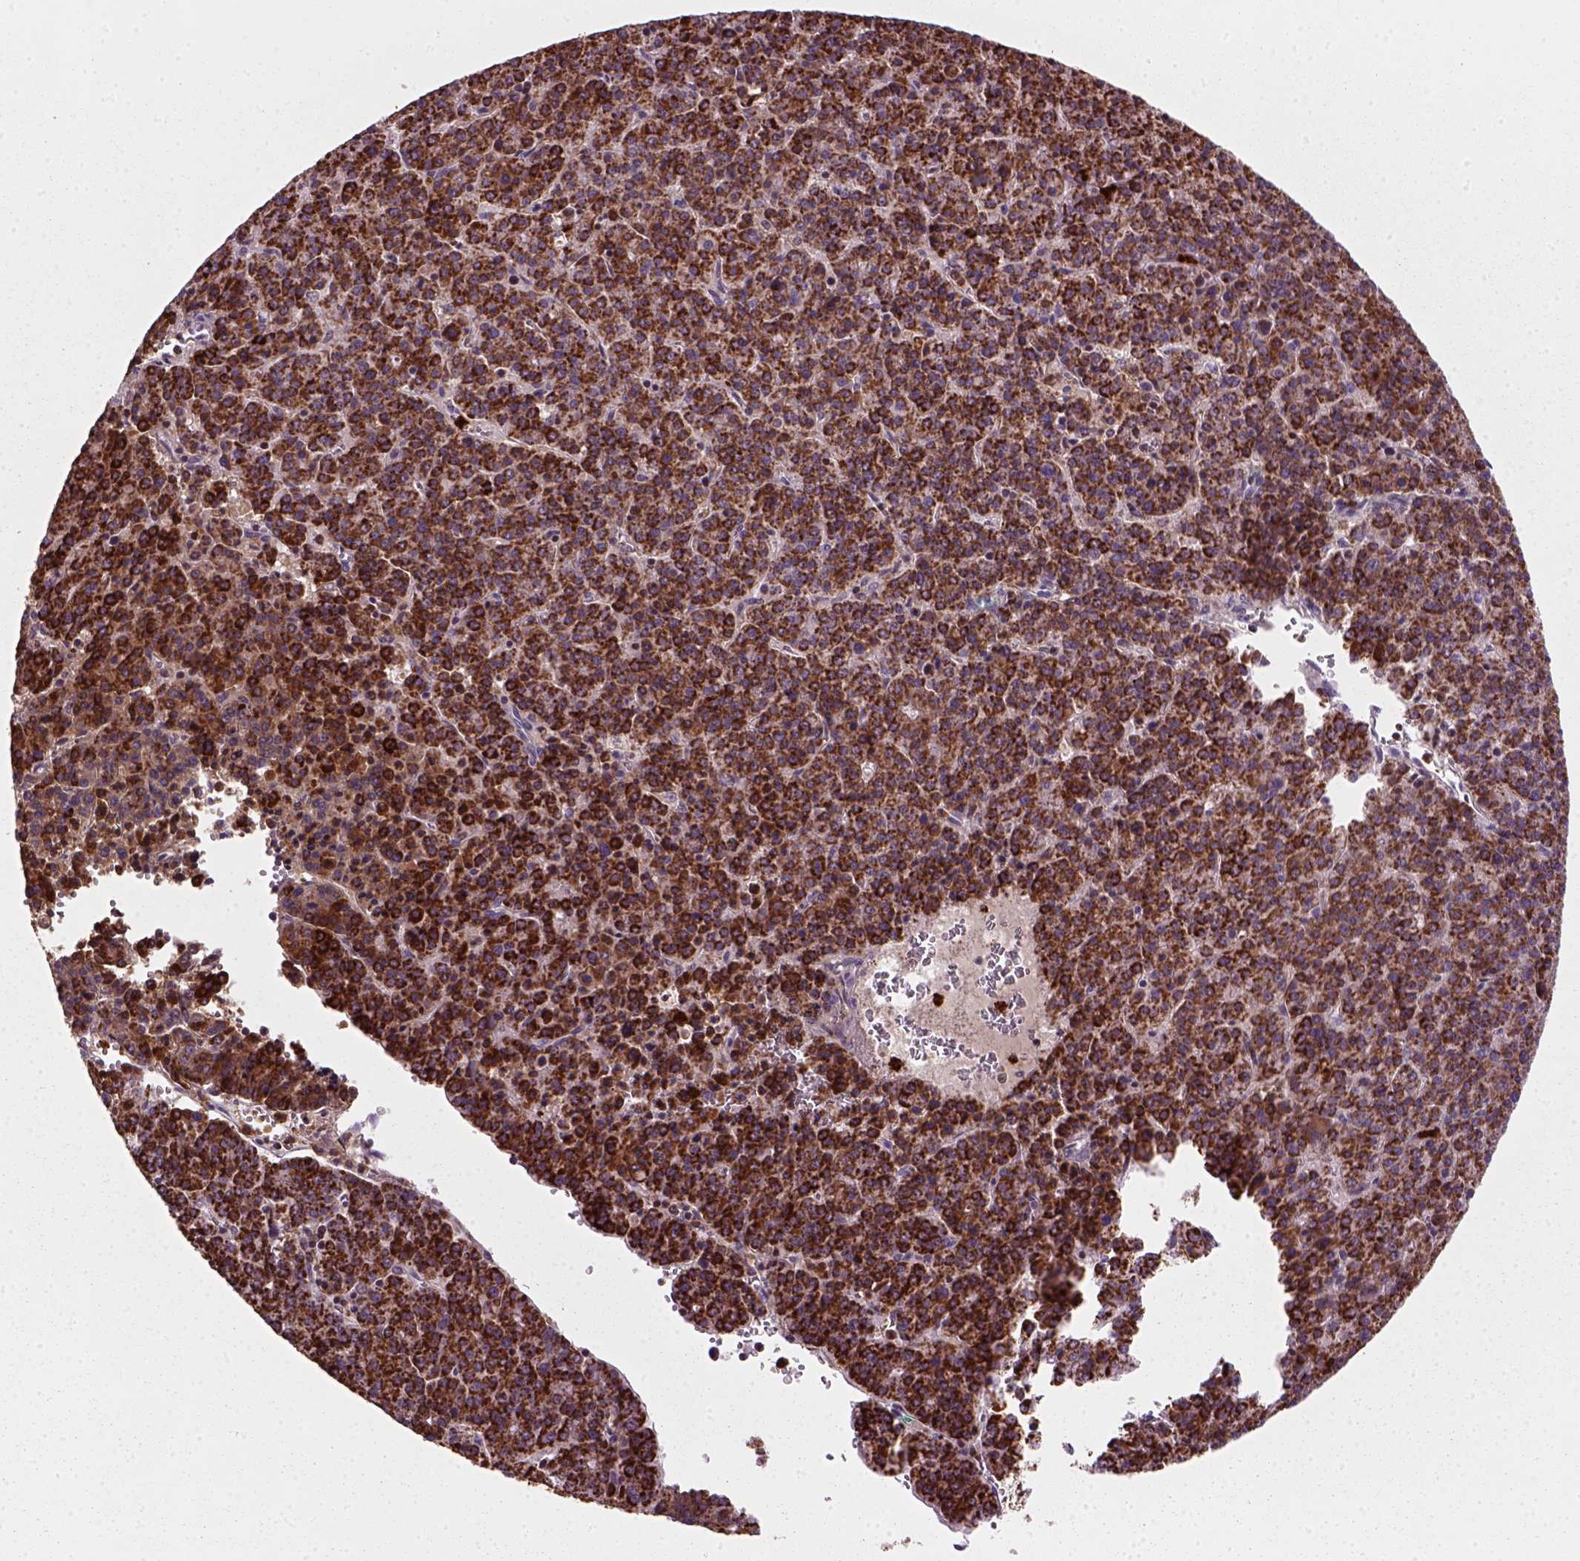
{"staining": {"intensity": "strong", "quantity": ">75%", "location": "cytoplasmic/membranous"}, "tissue": "liver cancer", "cell_type": "Tumor cells", "image_type": "cancer", "snomed": [{"axis": "morphology", "description": "Carcinoma, Hepatocellular, NOS"}, {"axis": "topography", "description": "Liver"}], "caption": "Tumor cells demonstrate strong cytoplasmic/membranous positivity in approximately >75% of cells in hepatocellular carcinoma (liver). (DAB = brown stain, brightfield microscopy at high magnification).", "gene": "NUDT16L1", "patient": {"sex": "female", "age": 58}}